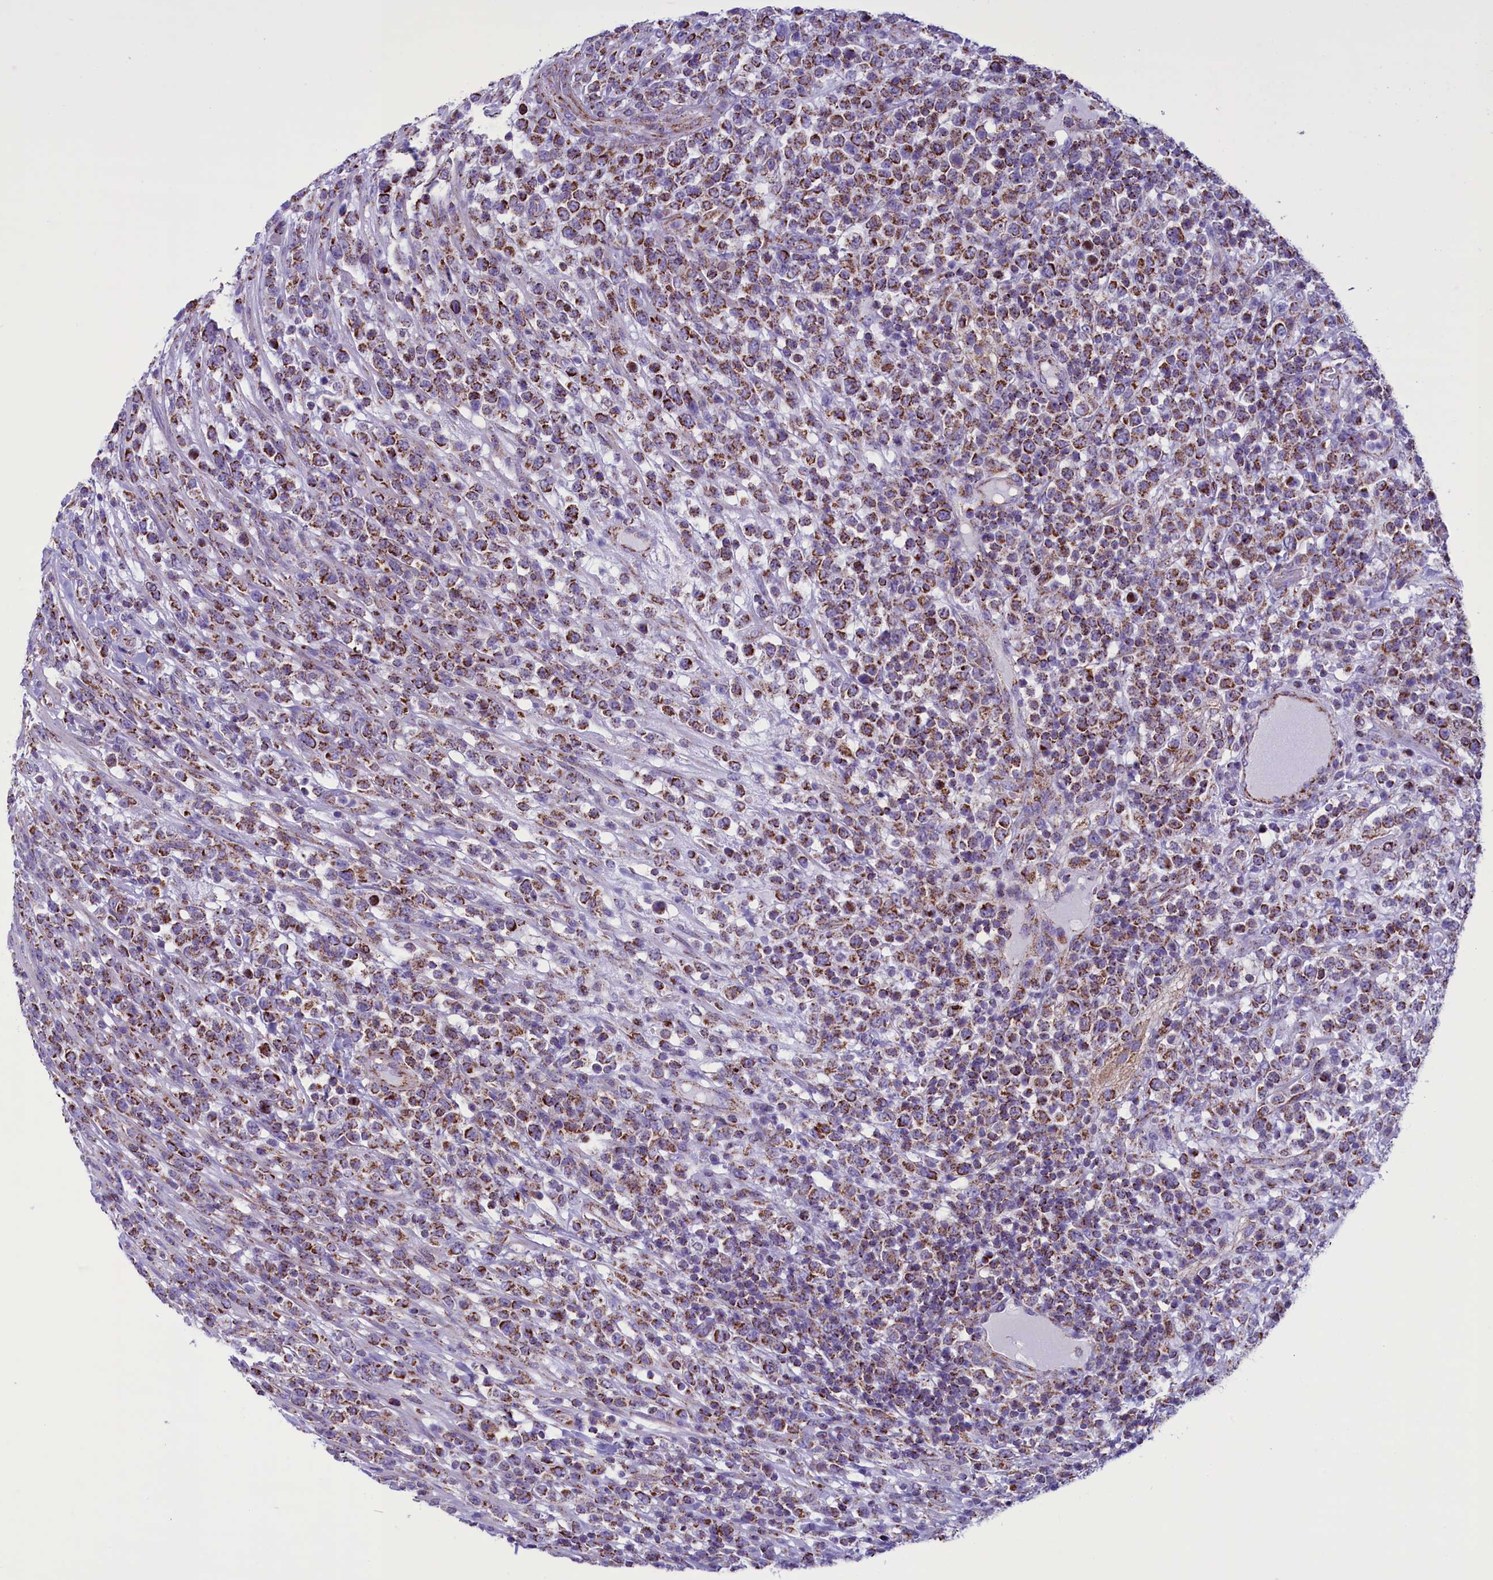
{"staining": {"intensity": "moderate", "quantity": ">75%", "location": "cytoplasmic/membranous"}, "tissue": "lymphoma", "cell_type": "Tumor cells", "image_type": "cancer", "snomed": [{"axis": "morphology", "description": "Malignant lymphoma, non-Hodgkin's type, High grade"}, {"axis": "topography", "description": "Colon"}], "caption": "This is a photomicrograph of immunohistochemistry staining of high-grade malignant lymphoma, non-Hodgkin's type, which shows moderate positivity in the cytoplasmic/membranous of tumor cells.", "gene": "ICA1L", "patient": {"sex": "female", "age": 53}}